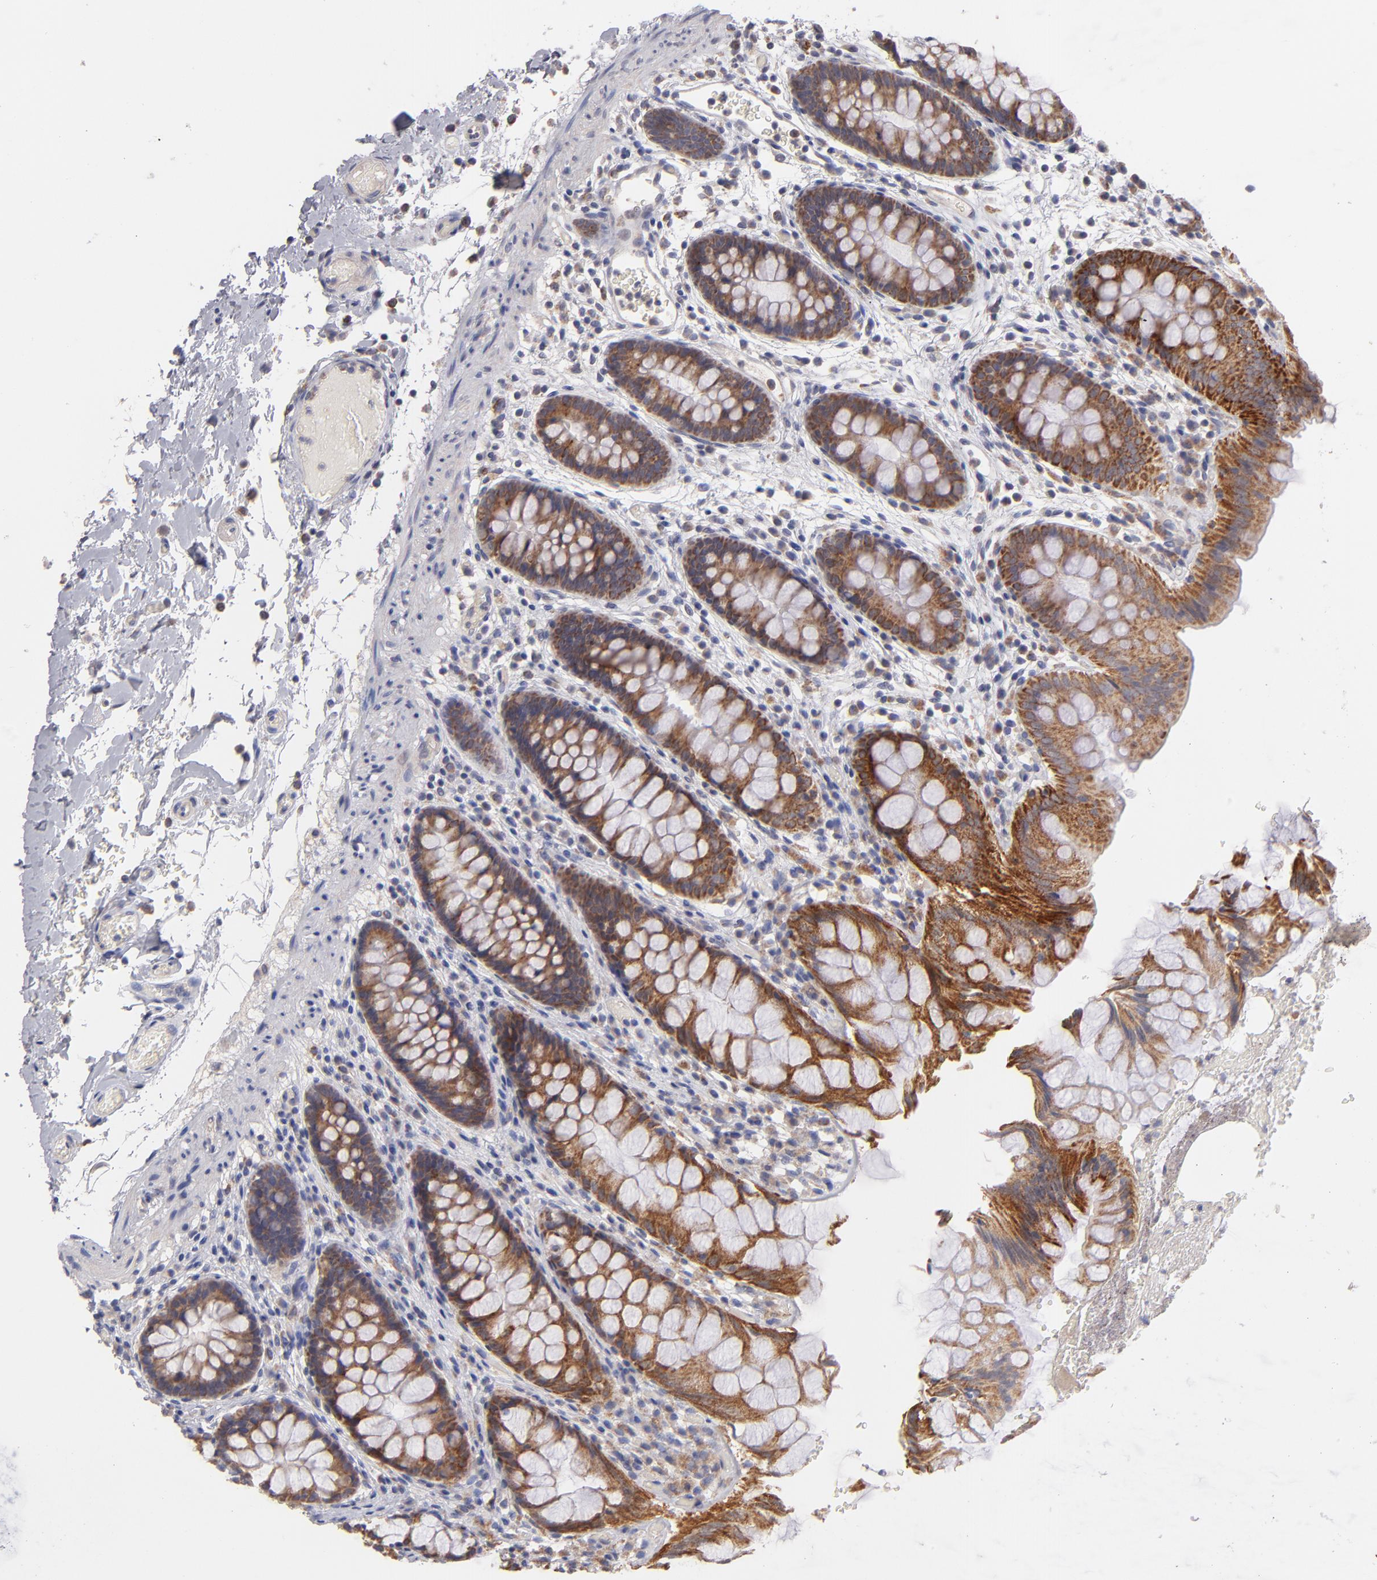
{"staining": {"intensity": "negative", "quantity": "none", "location": "none"}, "tissue": "colon", "cell_type": "Endothelial cells", "image_type": "normal", "snomed": [{"axis": "morphology", "description": "Normal tissue, NOS"}, {"axis": "topography", "description": "Smooth muscle"}, {"axis": "topography", "description": "Colon"}], "caption": "The histopathology image demonstrates no staining of endothelial cells in normal colon. The staining is performed using DAB (3,3'-diaminobenzidine) brown chromogen with nuclei counter-stained in using hematoxylin.", "gene": "HCCS", "patient": {"sex": "male", "age": 67}}